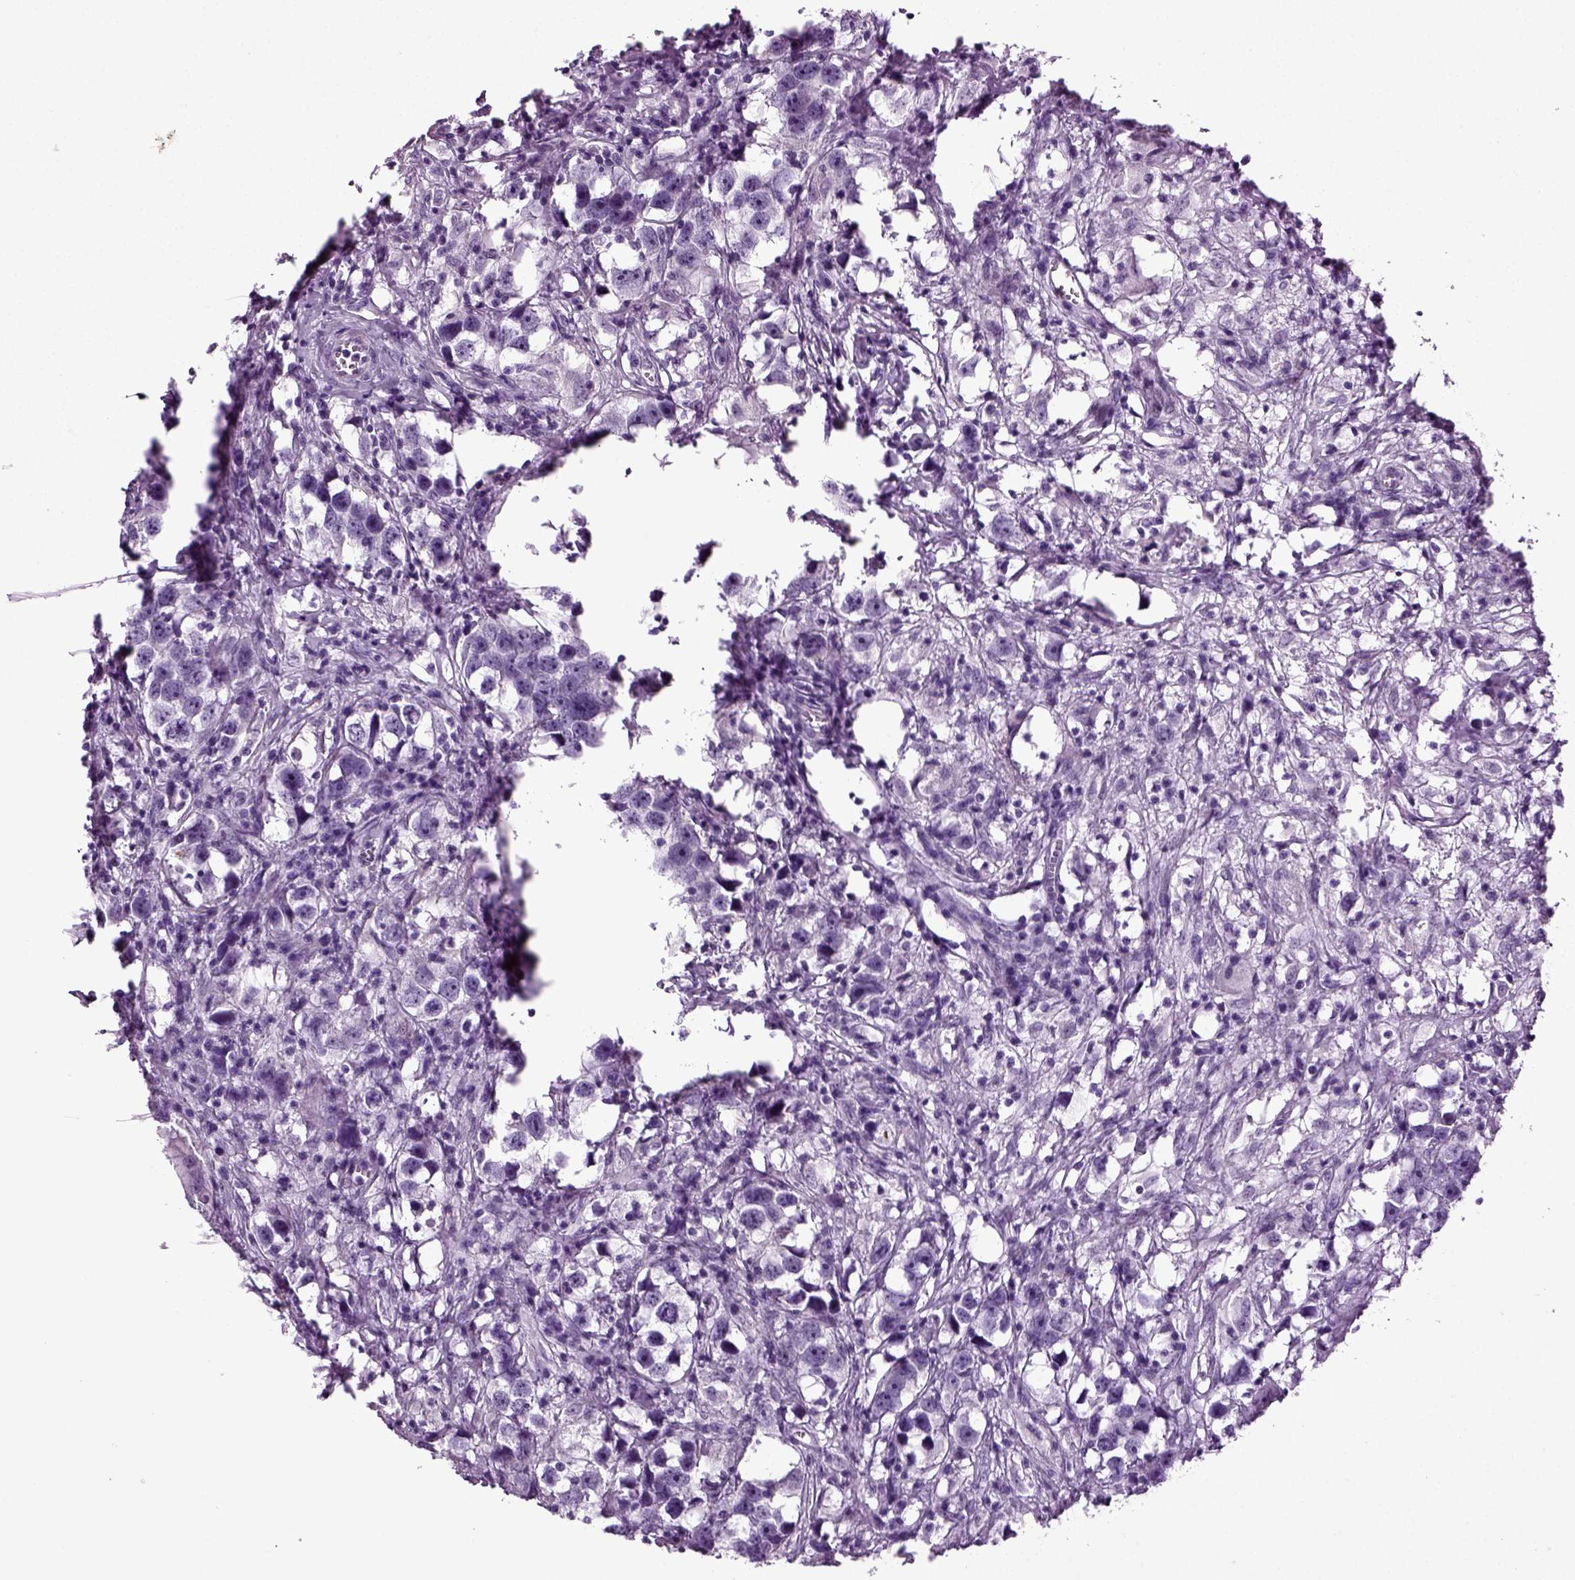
{"staining": {"intensity": "negative", "quantity": "none", "location": "none"}, "tissue": "testis cancer", "cell_type": "Tumor cells", "image_type": "cancer", "snomed": [{"axis": "morphology", "description": "Seminoma, NOS"}, {"axis": "topography", "description": "Testis"}], "caption": "The micrograph exhibits no staining of tumor cells in testis cancer.", "gene": "RFX3", "patient": {"sex": "male", "age": 49}}